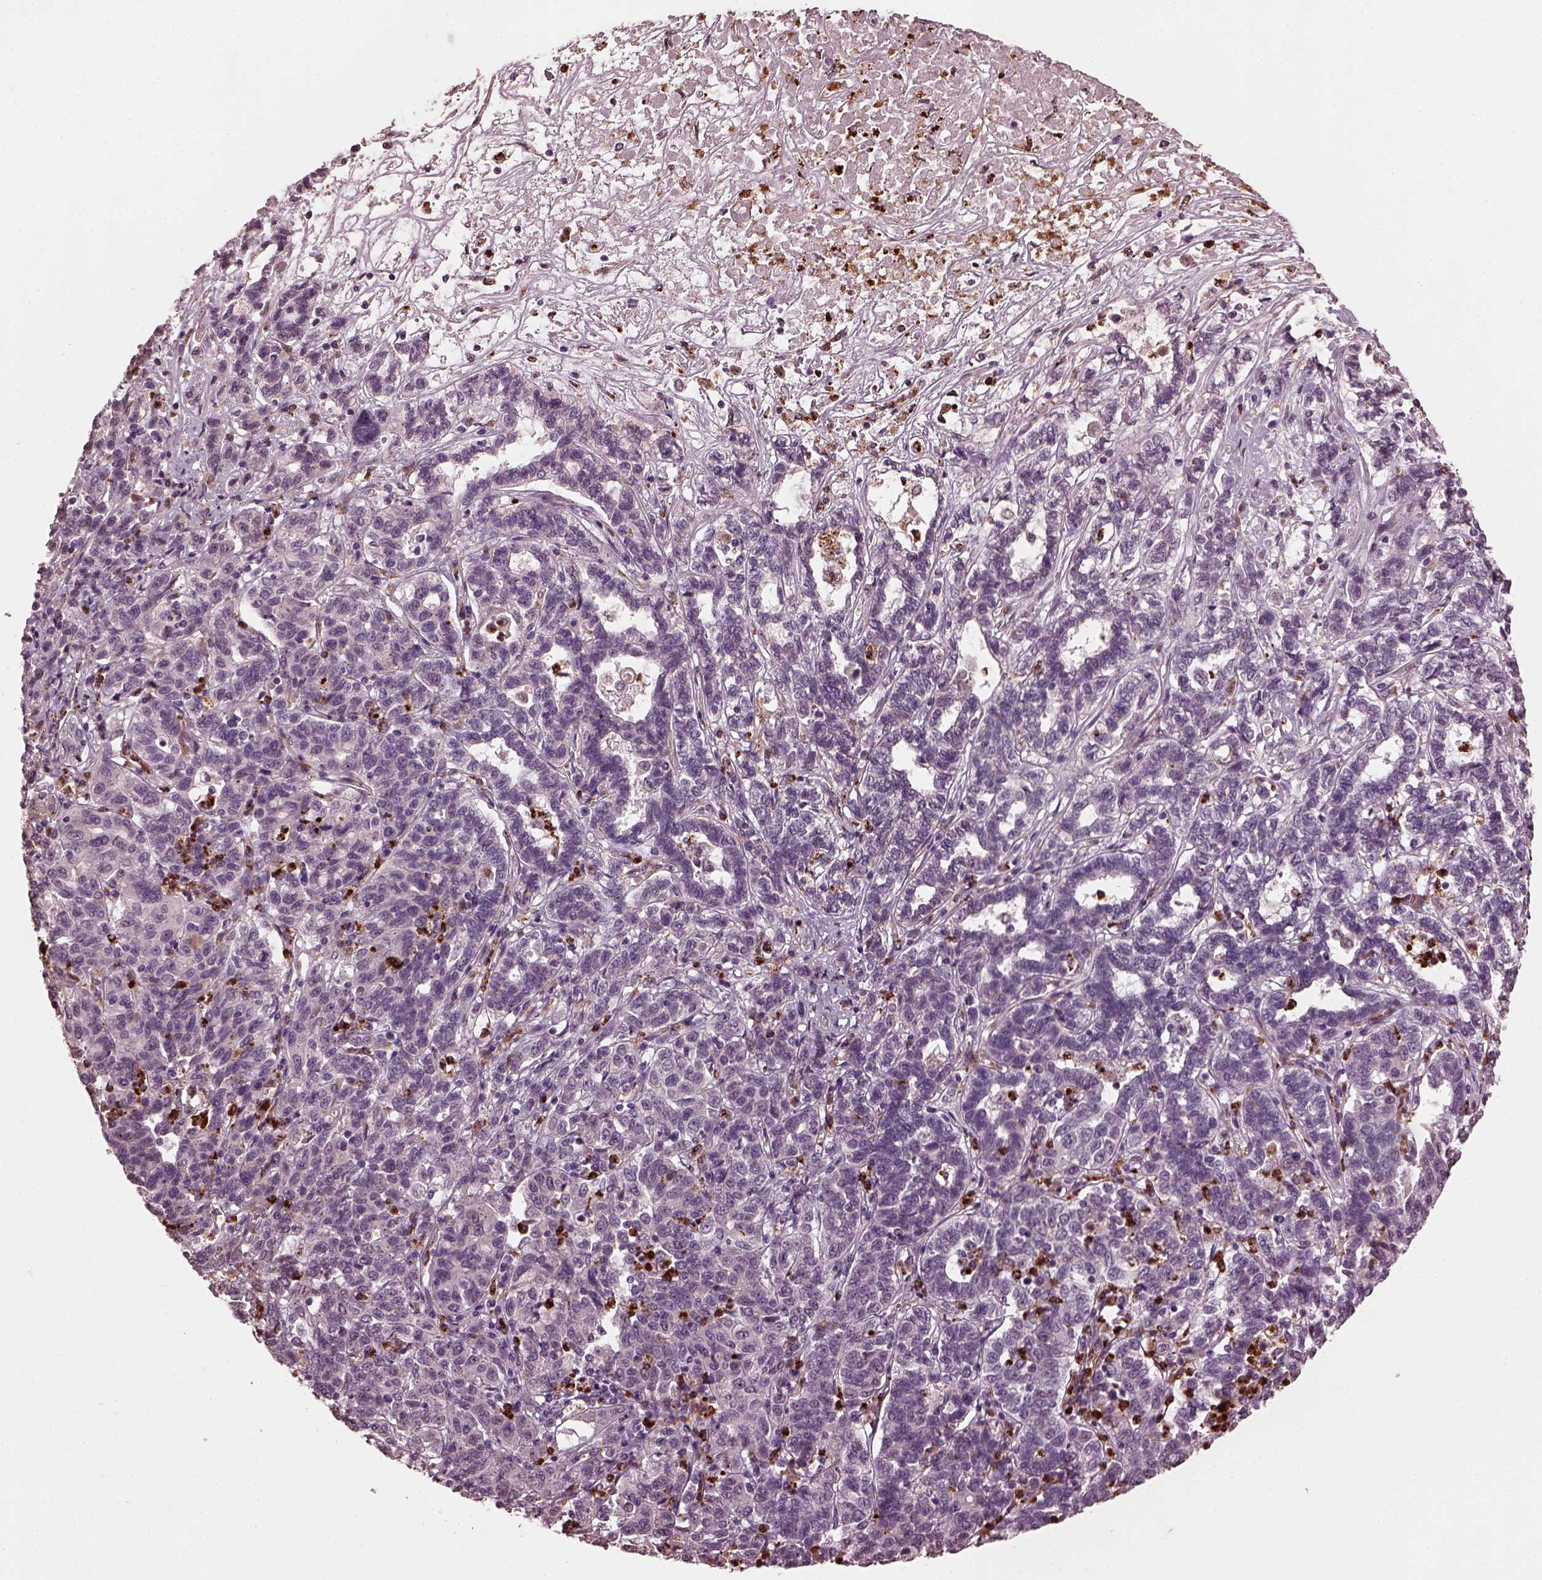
{"staining": {"intensity": "negative", "quantity": "none", "location": "none"}, "tissue": "liver cancer", "cell_type": "Tumor cells", "image_type": "cancer", "snomed": [{"axis": "morphology", "description": "Adenocarcinoma, NOS"}, {"axis": "morphology", "description": "Cholangiocarcinoma"}, {"axis": "topography", "description": "Liver"}], "caption": "This is an immunohistochemistry (IHC) photomicrograph of adenocarcinoma (liver). There is no staining in tumor cells.", "gene": "RUFY3", "patient": {"sex": "male", "age": 64}}